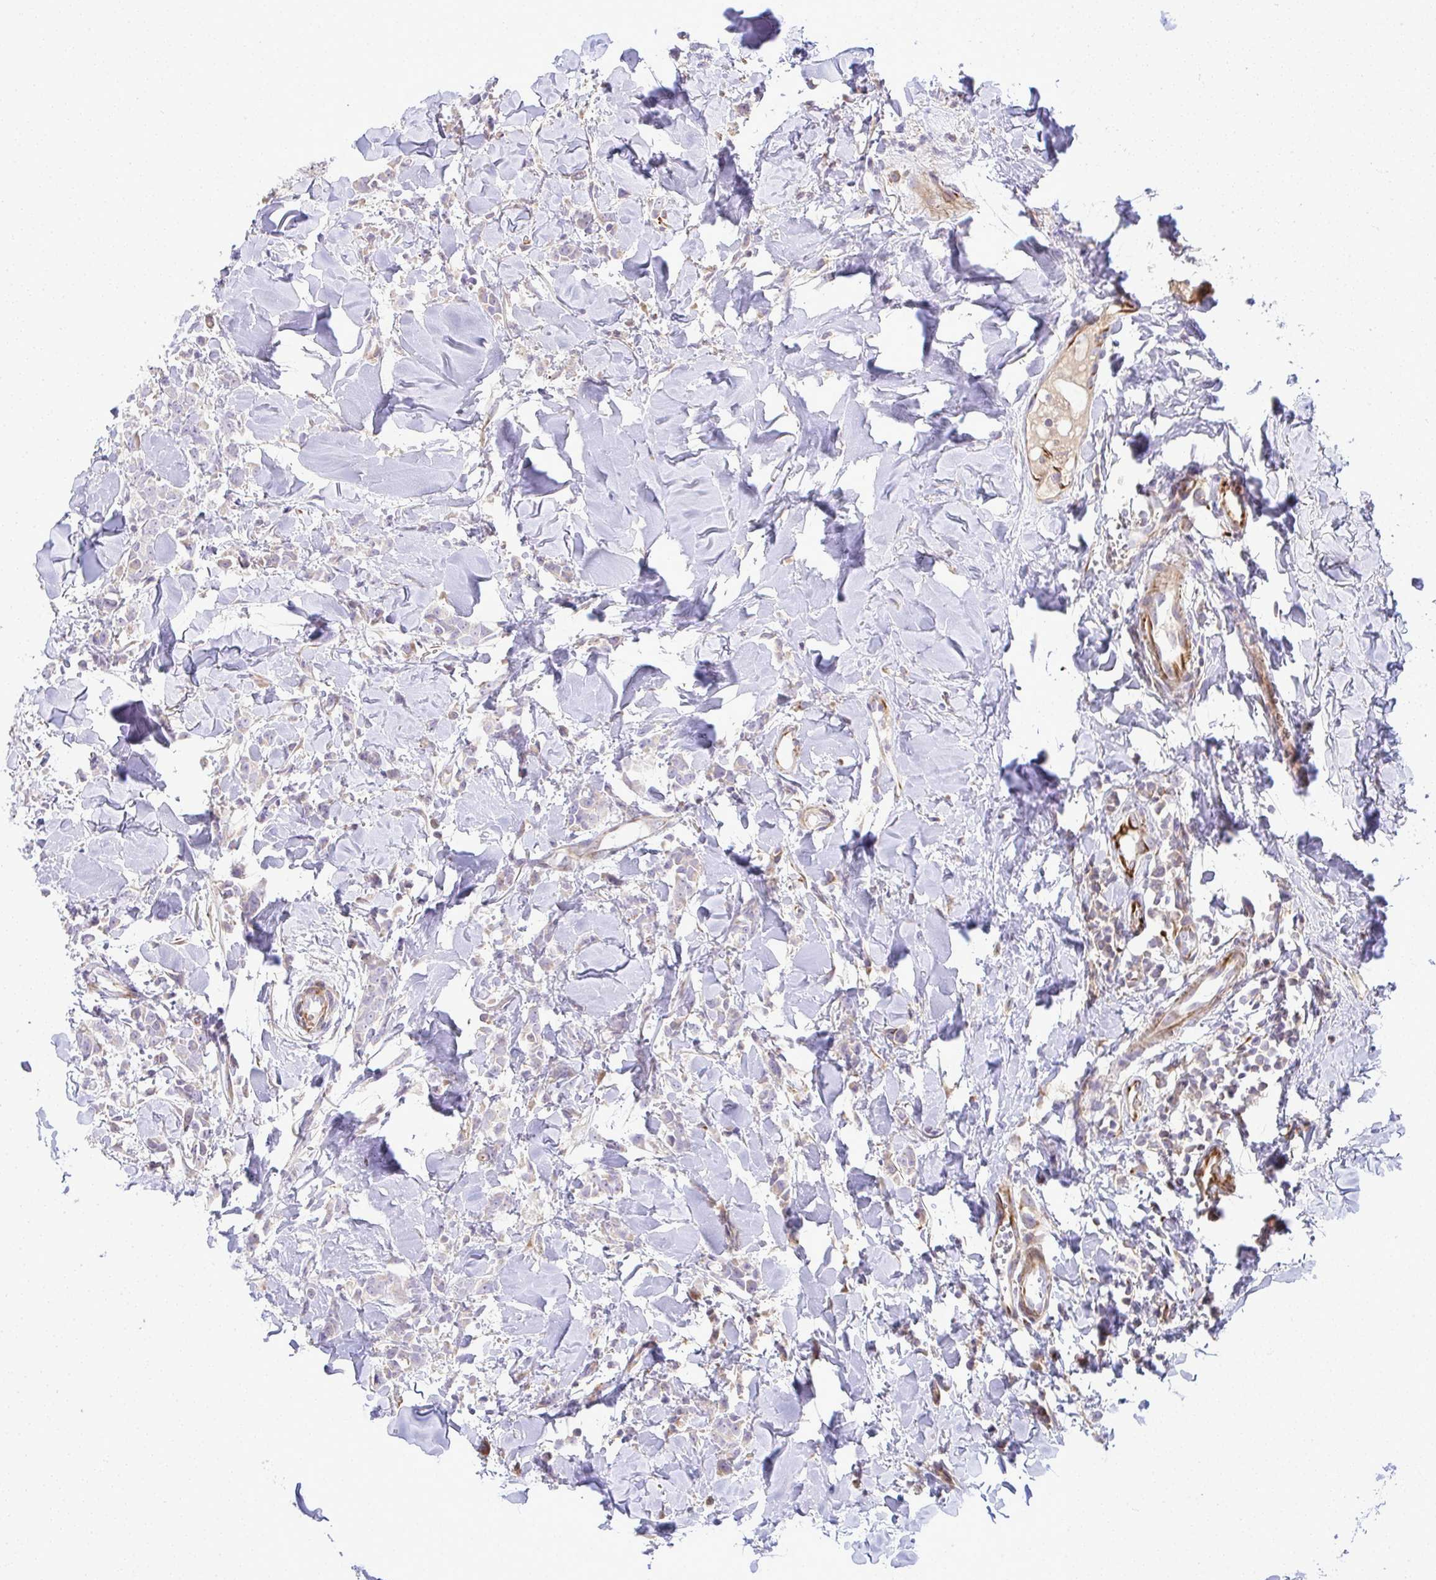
{"staining": {"intensity": "negative", "quantity": "none", "location": "none"}, "tissue": "breast cancer", "cell_type": "Tumor cells", "image_type": "cancer", "snomed": [{"axis": "morphology", "description": "Lobular carcinoma"}, {"axis": "topography", "description": "Breast"}], "caption": "A high-resolution image shows immunohistochemistry staining of breast cancer, which shows no significant staining in tumor cells. (DAB (3,3'-diaminobenzidine) IHC visualized using brightfield microscopy, high magnification).", "gene": "GRID2", "patient": {"sex": "female", "age": 91}}